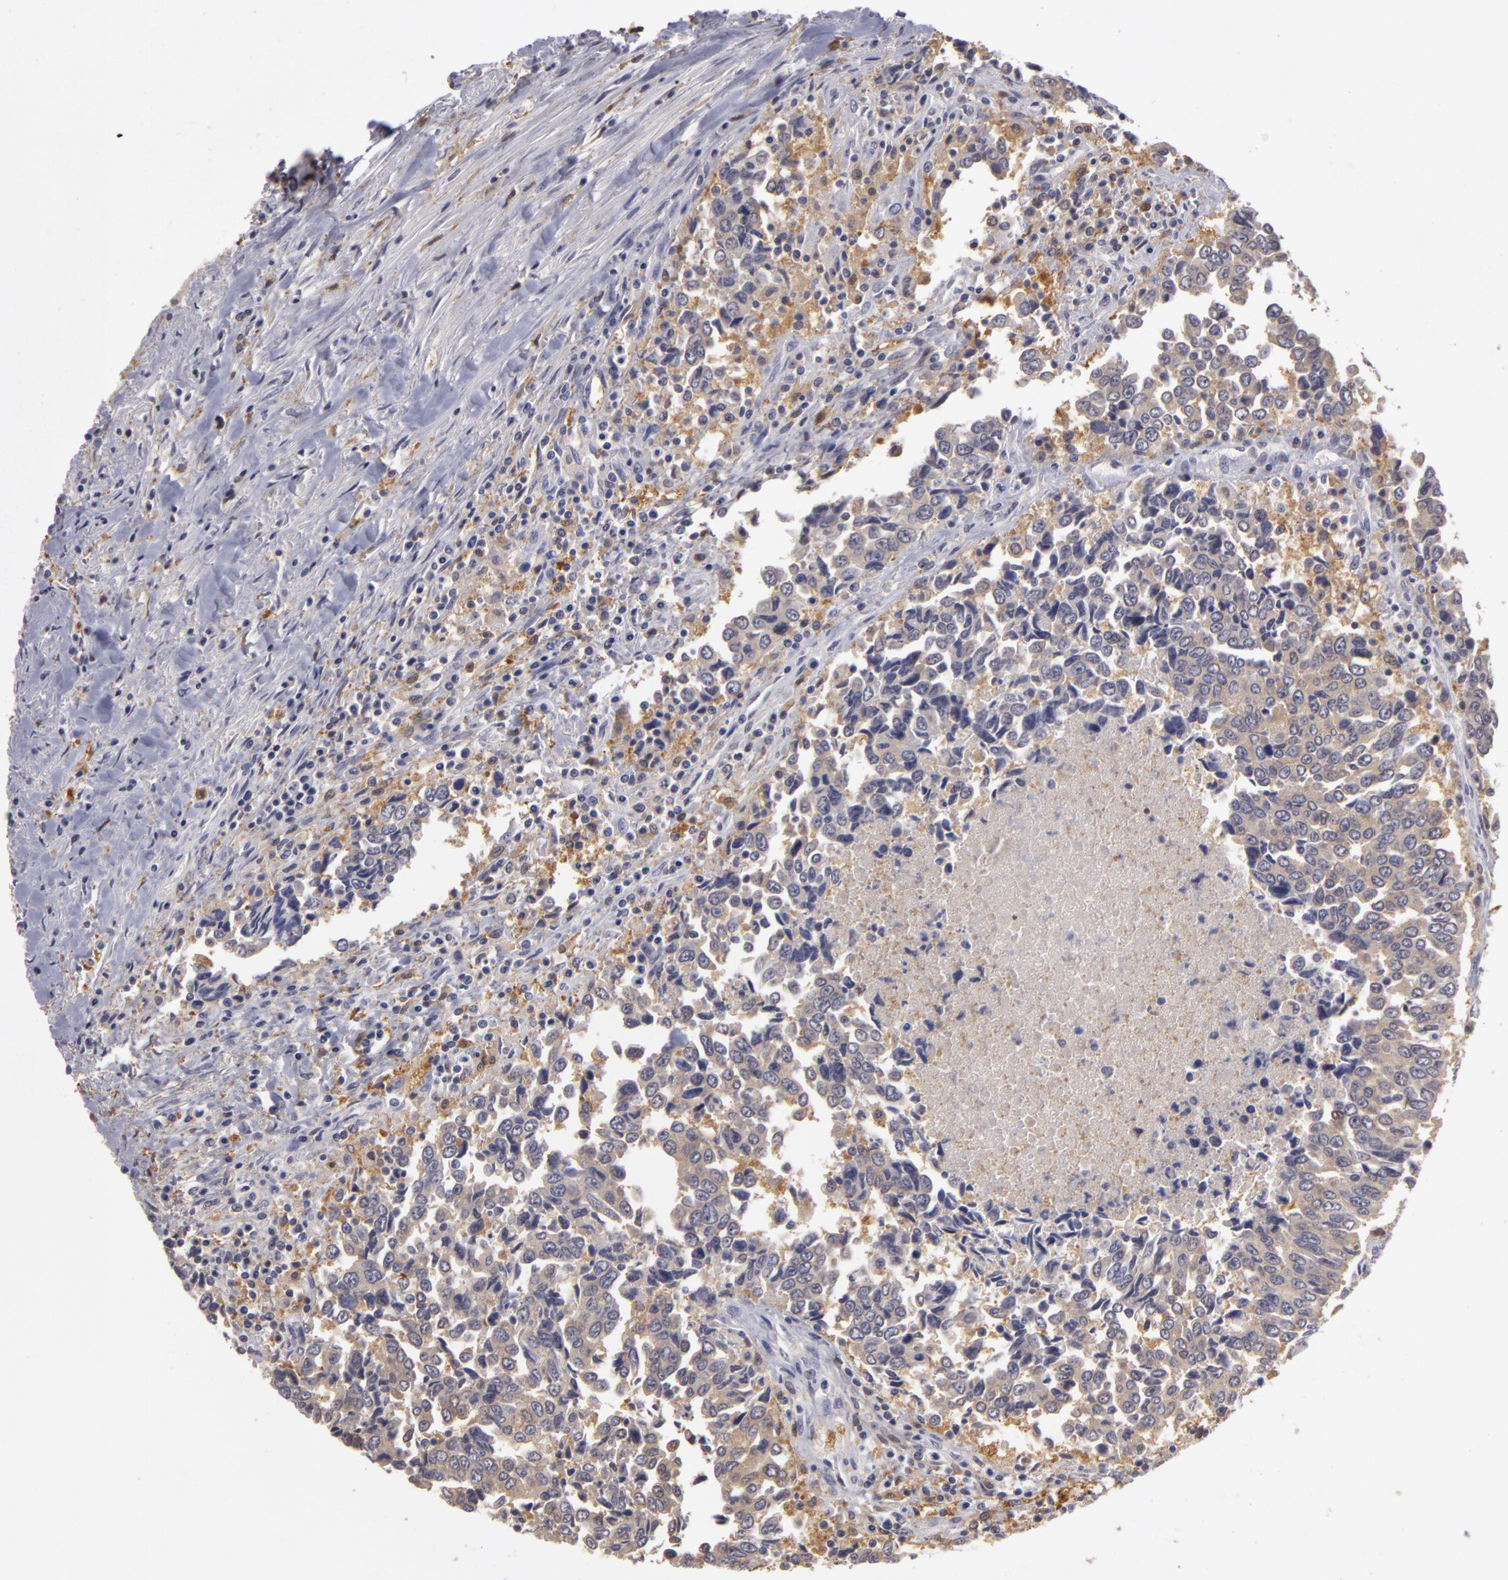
{"staining": {"intensity": "negative", "quantity": "none", "location": "none"}, "tissue": "urothelial cancer", "cell_type": "Tumor cells", "image_type": "cancer", "snomed": [{"axis": "morphology", "description": "Urothelial carcinoma, High grade"}, {"axis": "topography", "description": "Urinary bladder"}], "caption": "DAB immunohistochemical staining of human urothelial cancer exhibits no significant positivity in tumor cells.", "gene": "GNPDA1", "patient": {"sex": "male", "age": 86}}